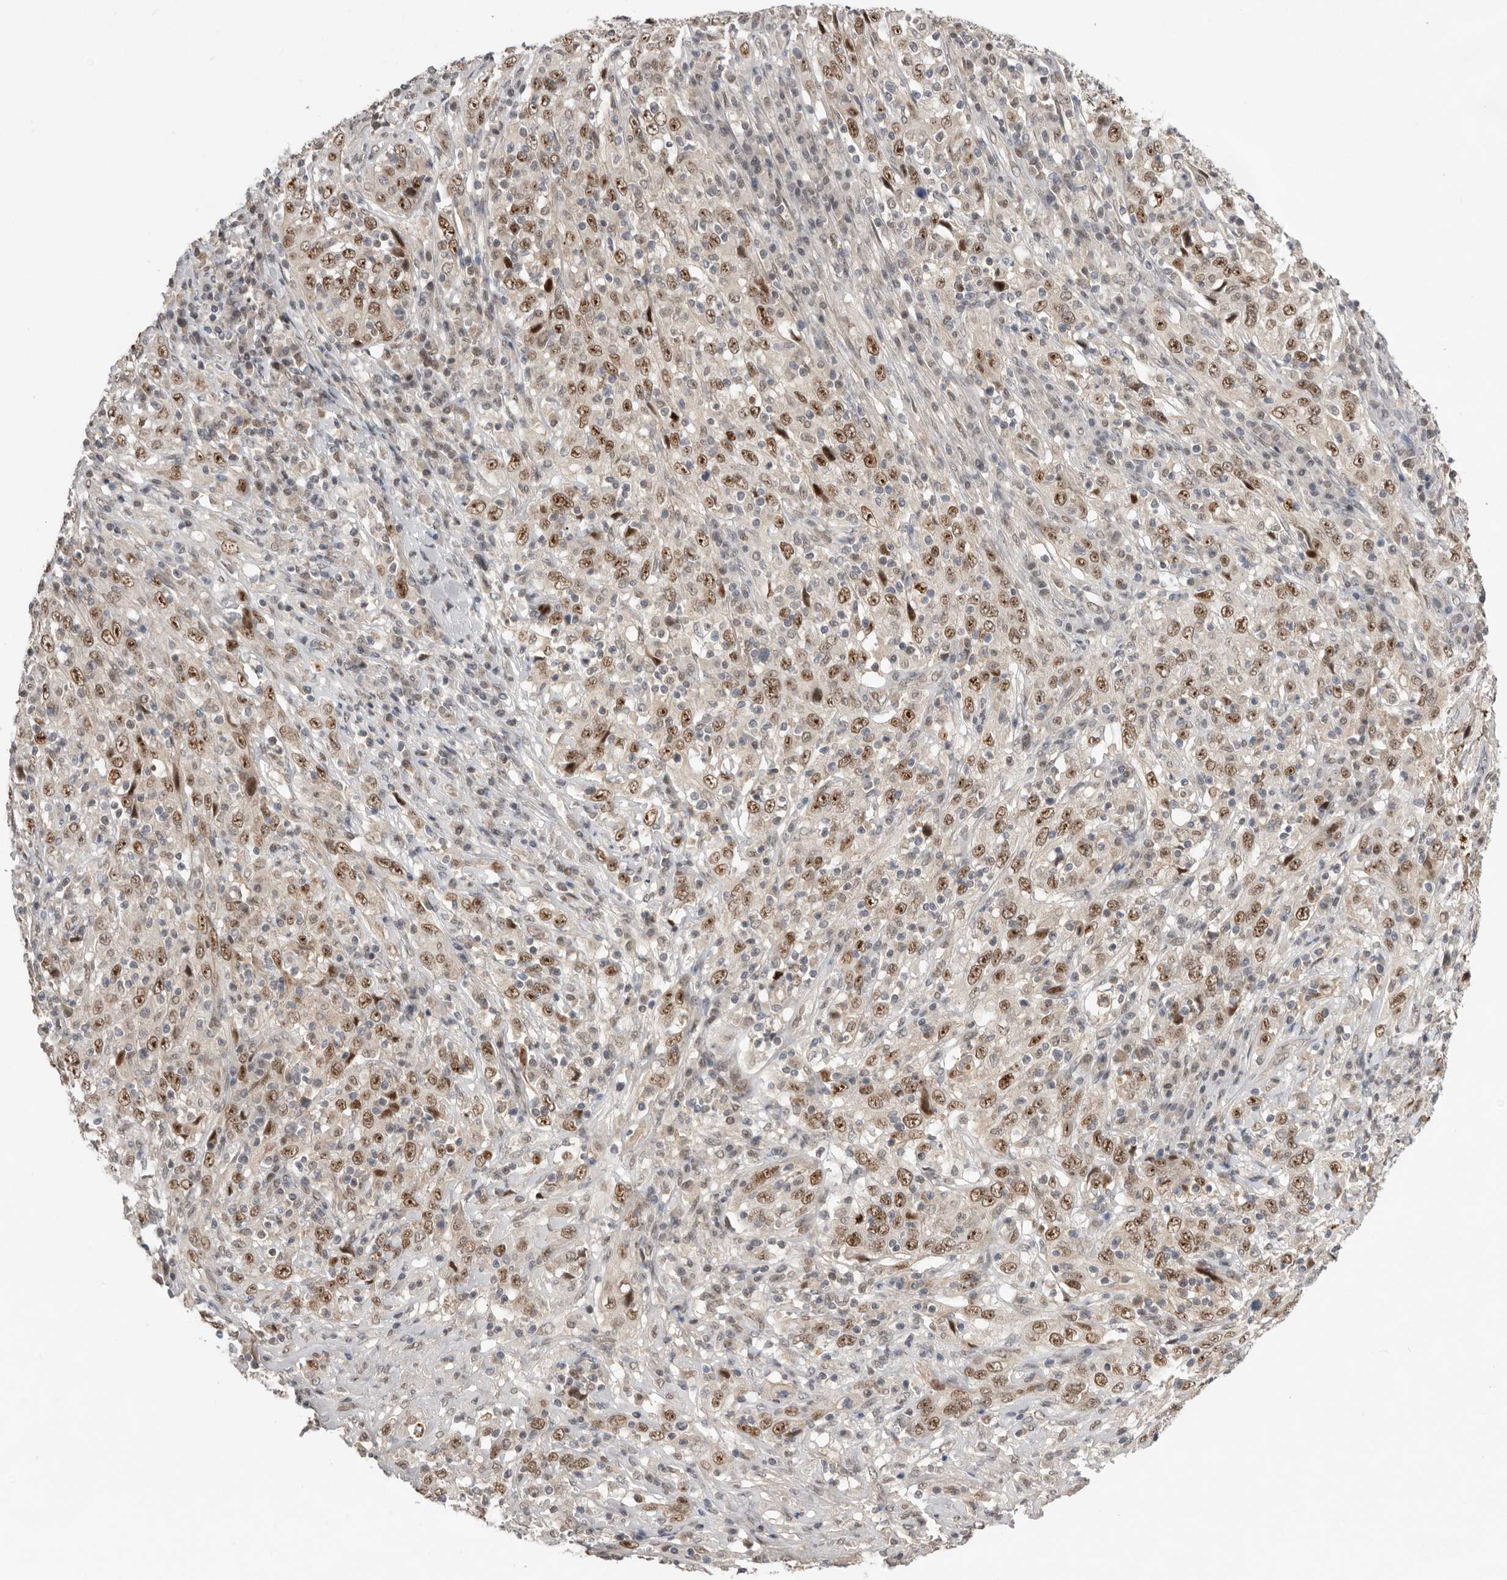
{"staining": {"intensity": "strong", "quantity": ">75%", "location": "nuclear"}, "tissue": "cervical cancer", "cell_type": "Tumor cells", "image_type": "cancer", "snomed": [{"axis": "morphology", "description": "Squamous cell carcinoma, NOS"}, {"axis": "topography", "description": "Cervix"}], "caption": "About >75% of tumor cells in human cervical cancer (squamous cell carcinoma) exhibit strong nuclear protein staining as visualized by brown immunohistochemical staining.", "gene": "BRCA2", "patient": {"sex": "female", "age": 46}}